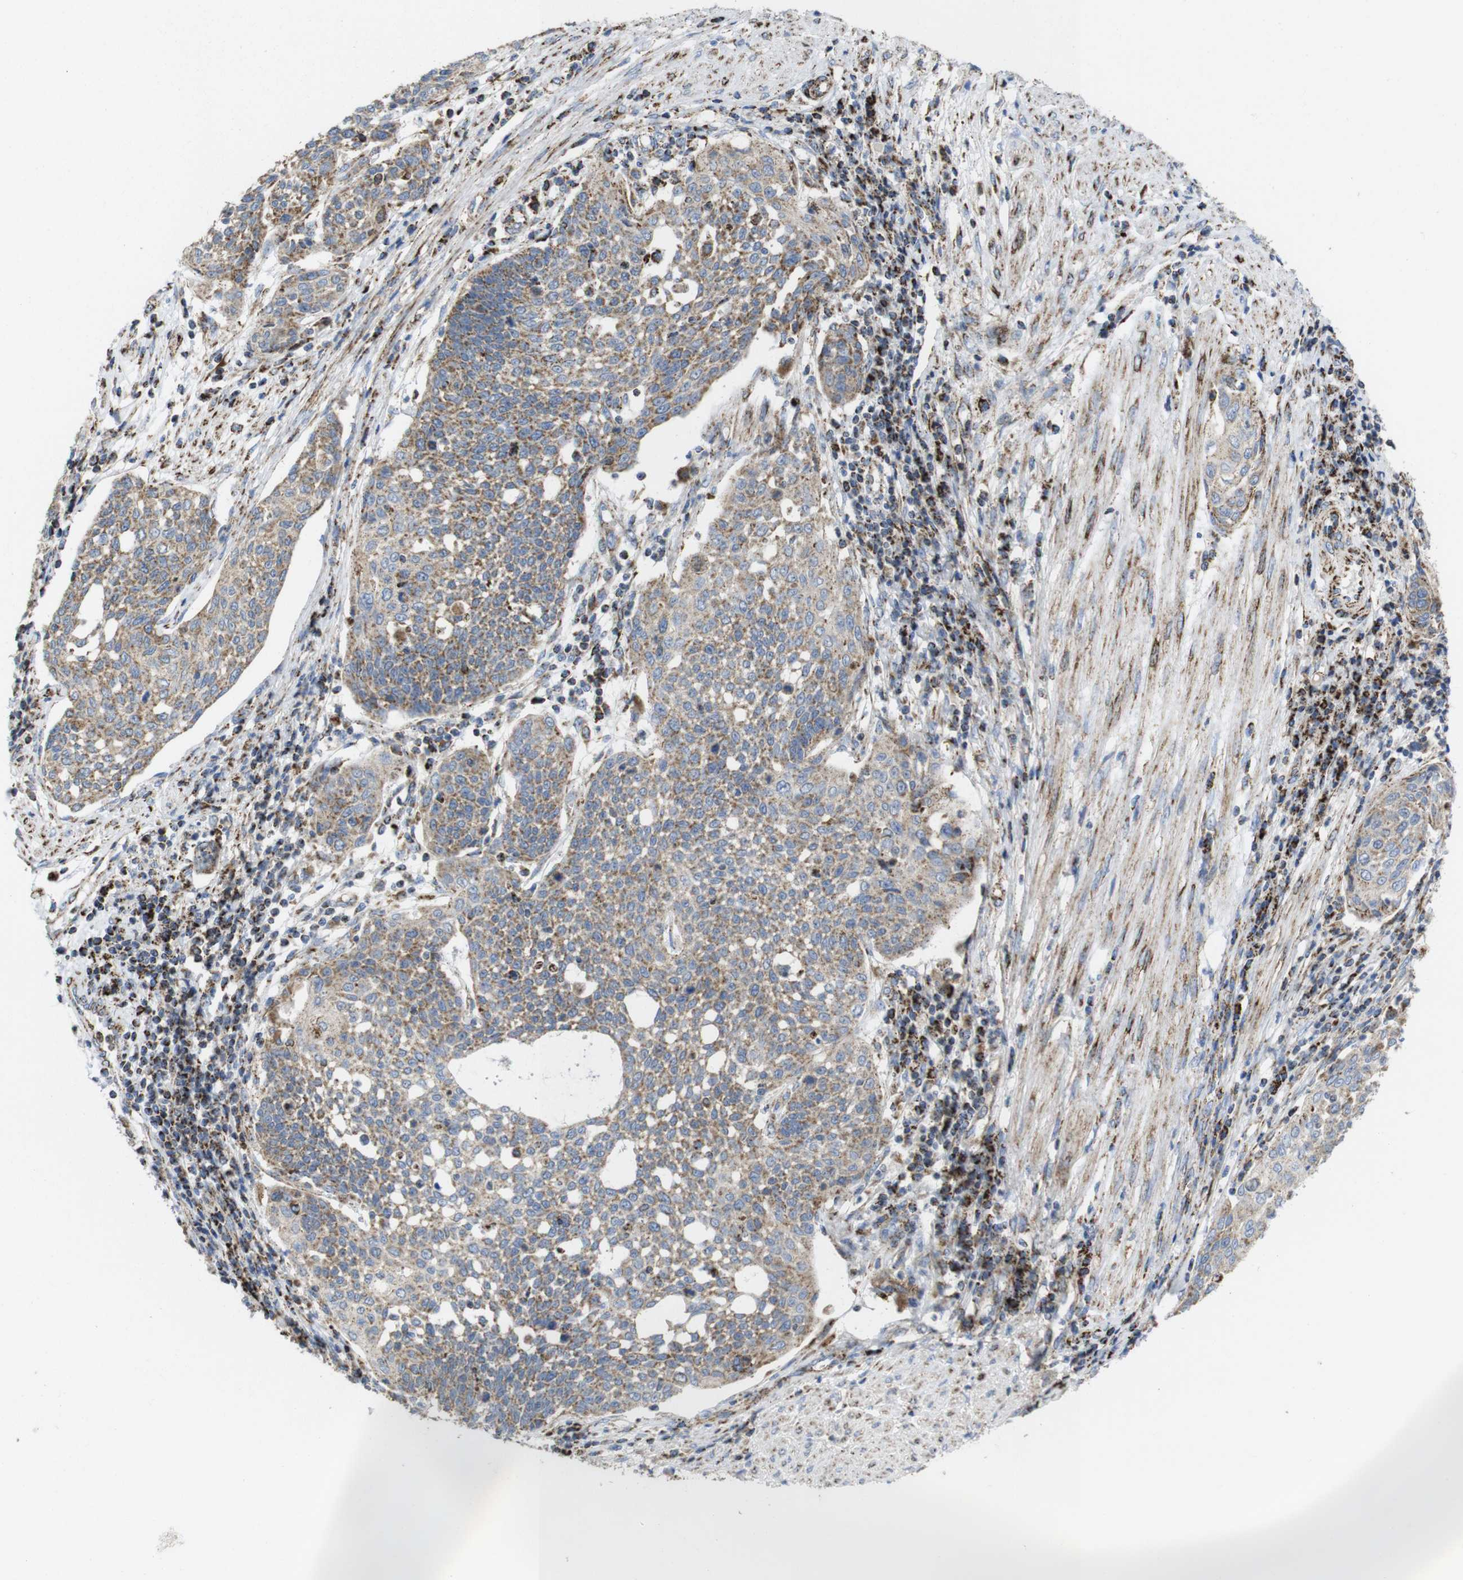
{"staining": {"intensity": "weak", "quantity": "25%-75%", "location": "cytoplasmic/membranous"}, "tissue": "cervical cancer", "cell_type": "Tumor cells", "image_type": "cancer", "snomed": [{"axis": "morphology", "description": "Squamous cell carcinoma, NOS"}, {"axis": "topography", "description": "Cervix"}], "caption": "IHC photomicrograph of neoplastic tissue: human cervical cancer stained using IHC reveals low levels of weak protein expression localized specifically in the cytoplasmic/membranous of tumor cells, appearing as a cytoplasmic/membranous brown color.", "gene": "TMEM192", "patient": {"sex": "female", "age": 34}}